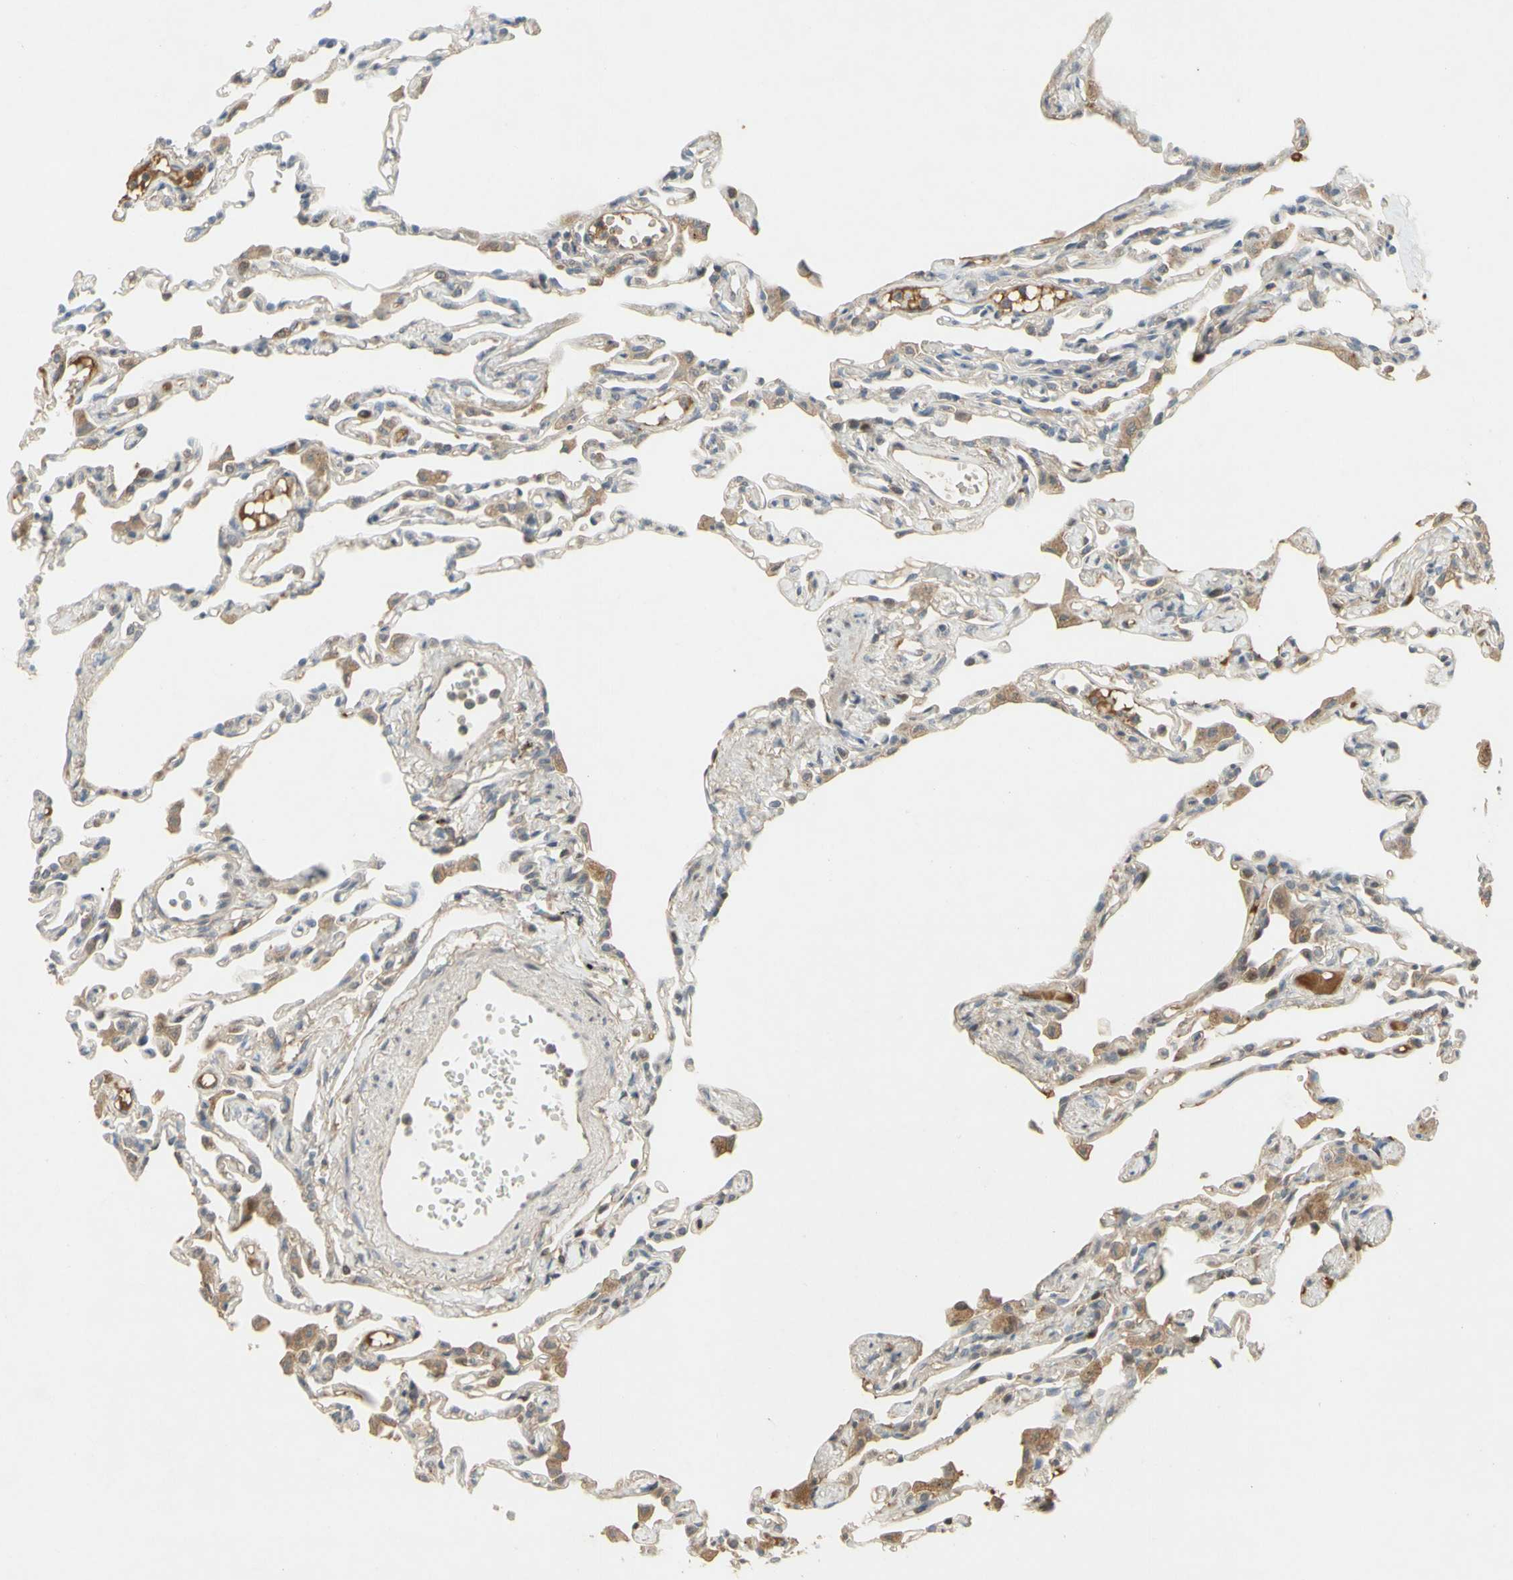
{"staining": {"intensity": "weak", "quantity": "25%-75%", "location": "cytoplasmic/membranous"}, "tissue": "lung", "cell_type": "Alveolar cells", "image_type": "normal", "snomed": [{"axis": "morphology", "description": "Normal tissue, NOS"}, {"axis": "topography", "description": "Lung"}], "caption": "A brown stain labels weak cytoplasmic/membranous positivity of a protein in alveolar cells of normal lung.", "gene": "NRG4", "patient": {"sex": "female", "age": 49}}